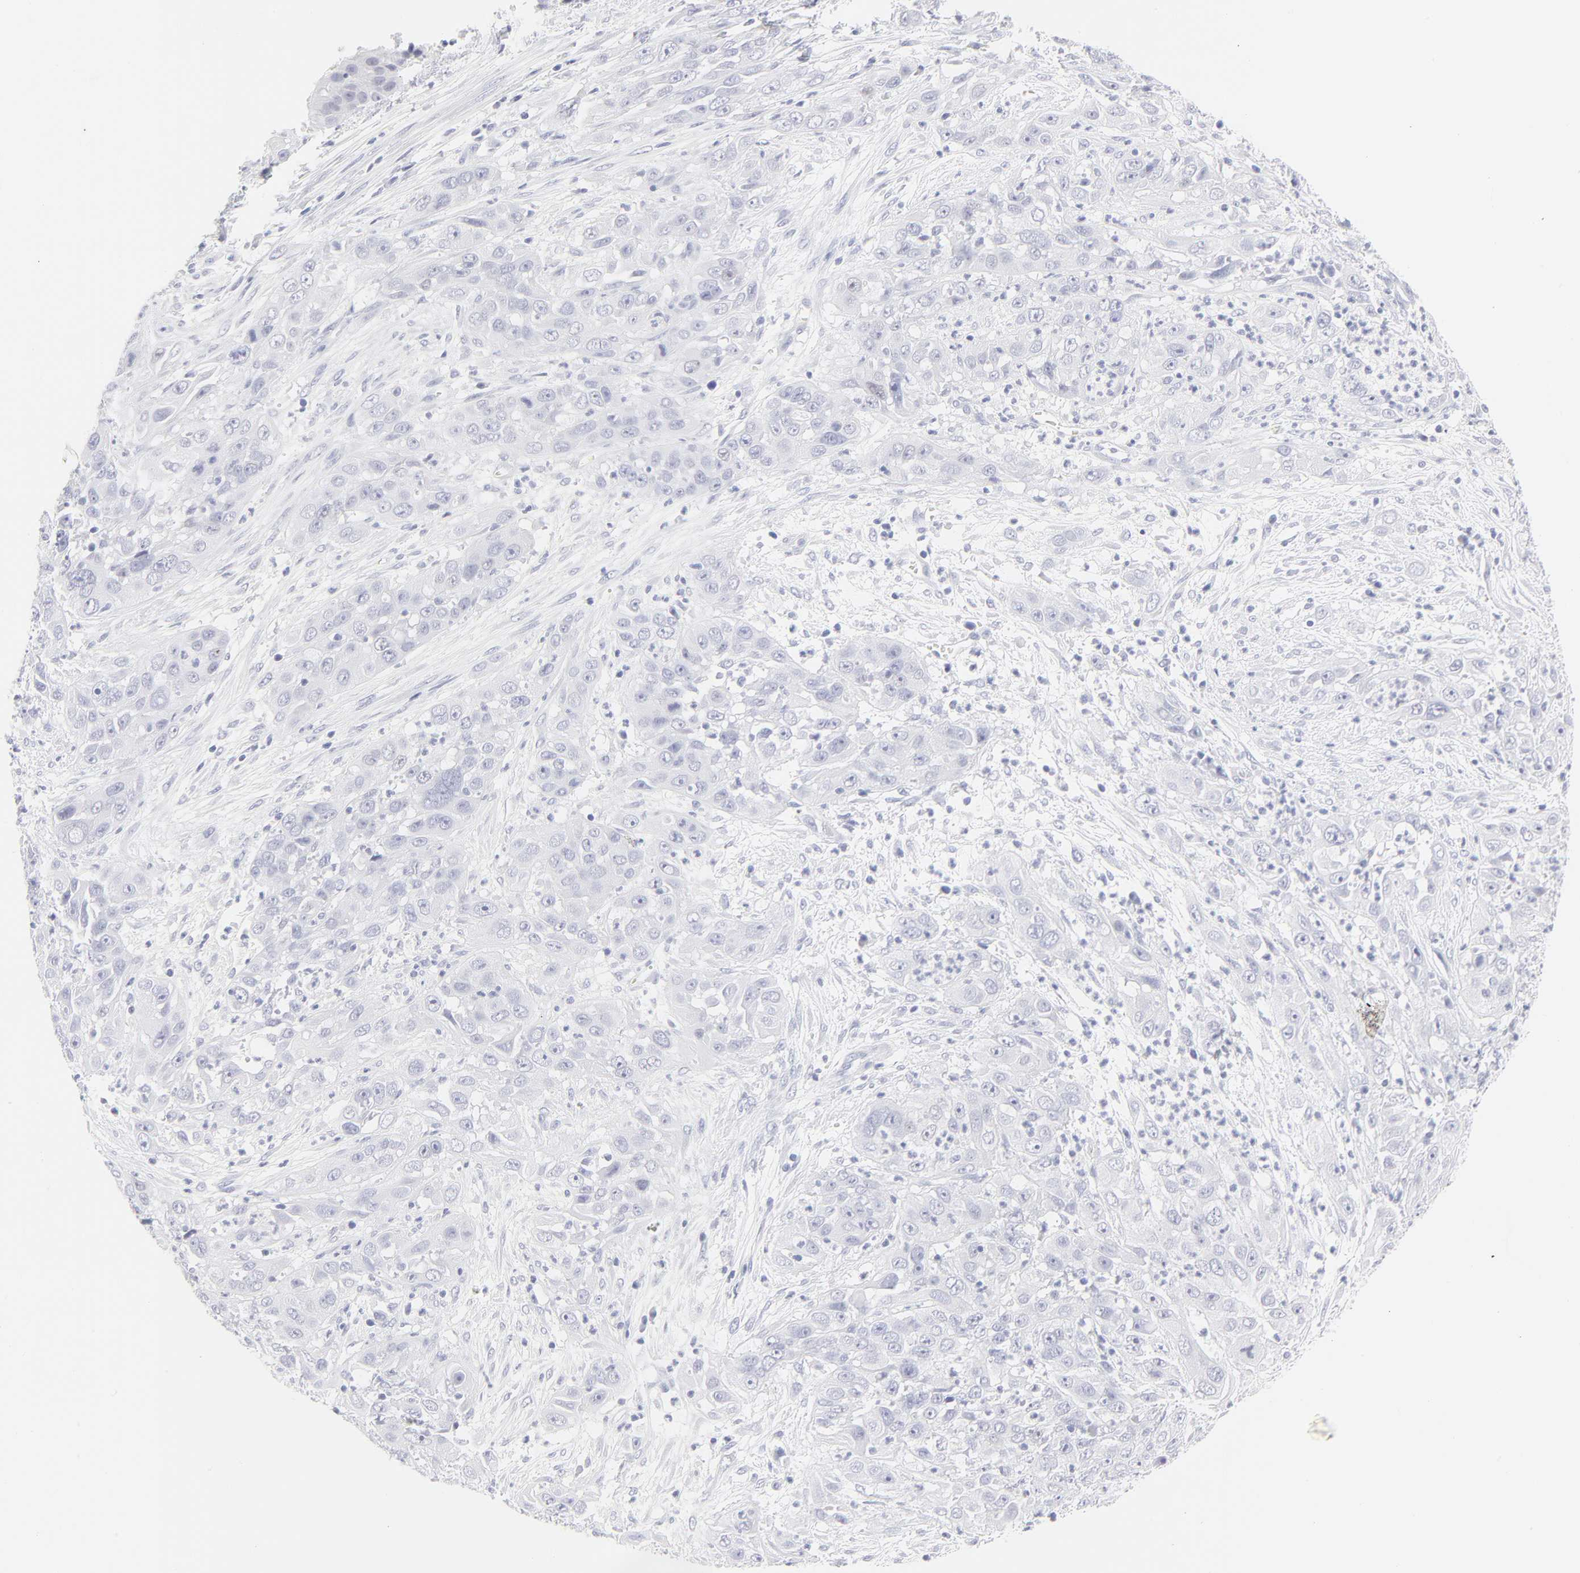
{"staining": {"intensity": "negative", "quantity": "none", "location": "none"}, "tissue": "cervical cancer", "cell_type": "Tumor cells", "image_type": "cancer", "snomed": [{"axis": "morphology", "description": "Squamous cell carcinoma, NOS"}, {"axis": "topography", "description": "Cervix"}], "caption": "DAB (3,3'-diaminobenzidine) immunohistochemical staining of human cervical cancer demonstrates no significant staining in tumor cells.", "gene": "ELF3", "patient": {"sex": "female", "age": 32}}